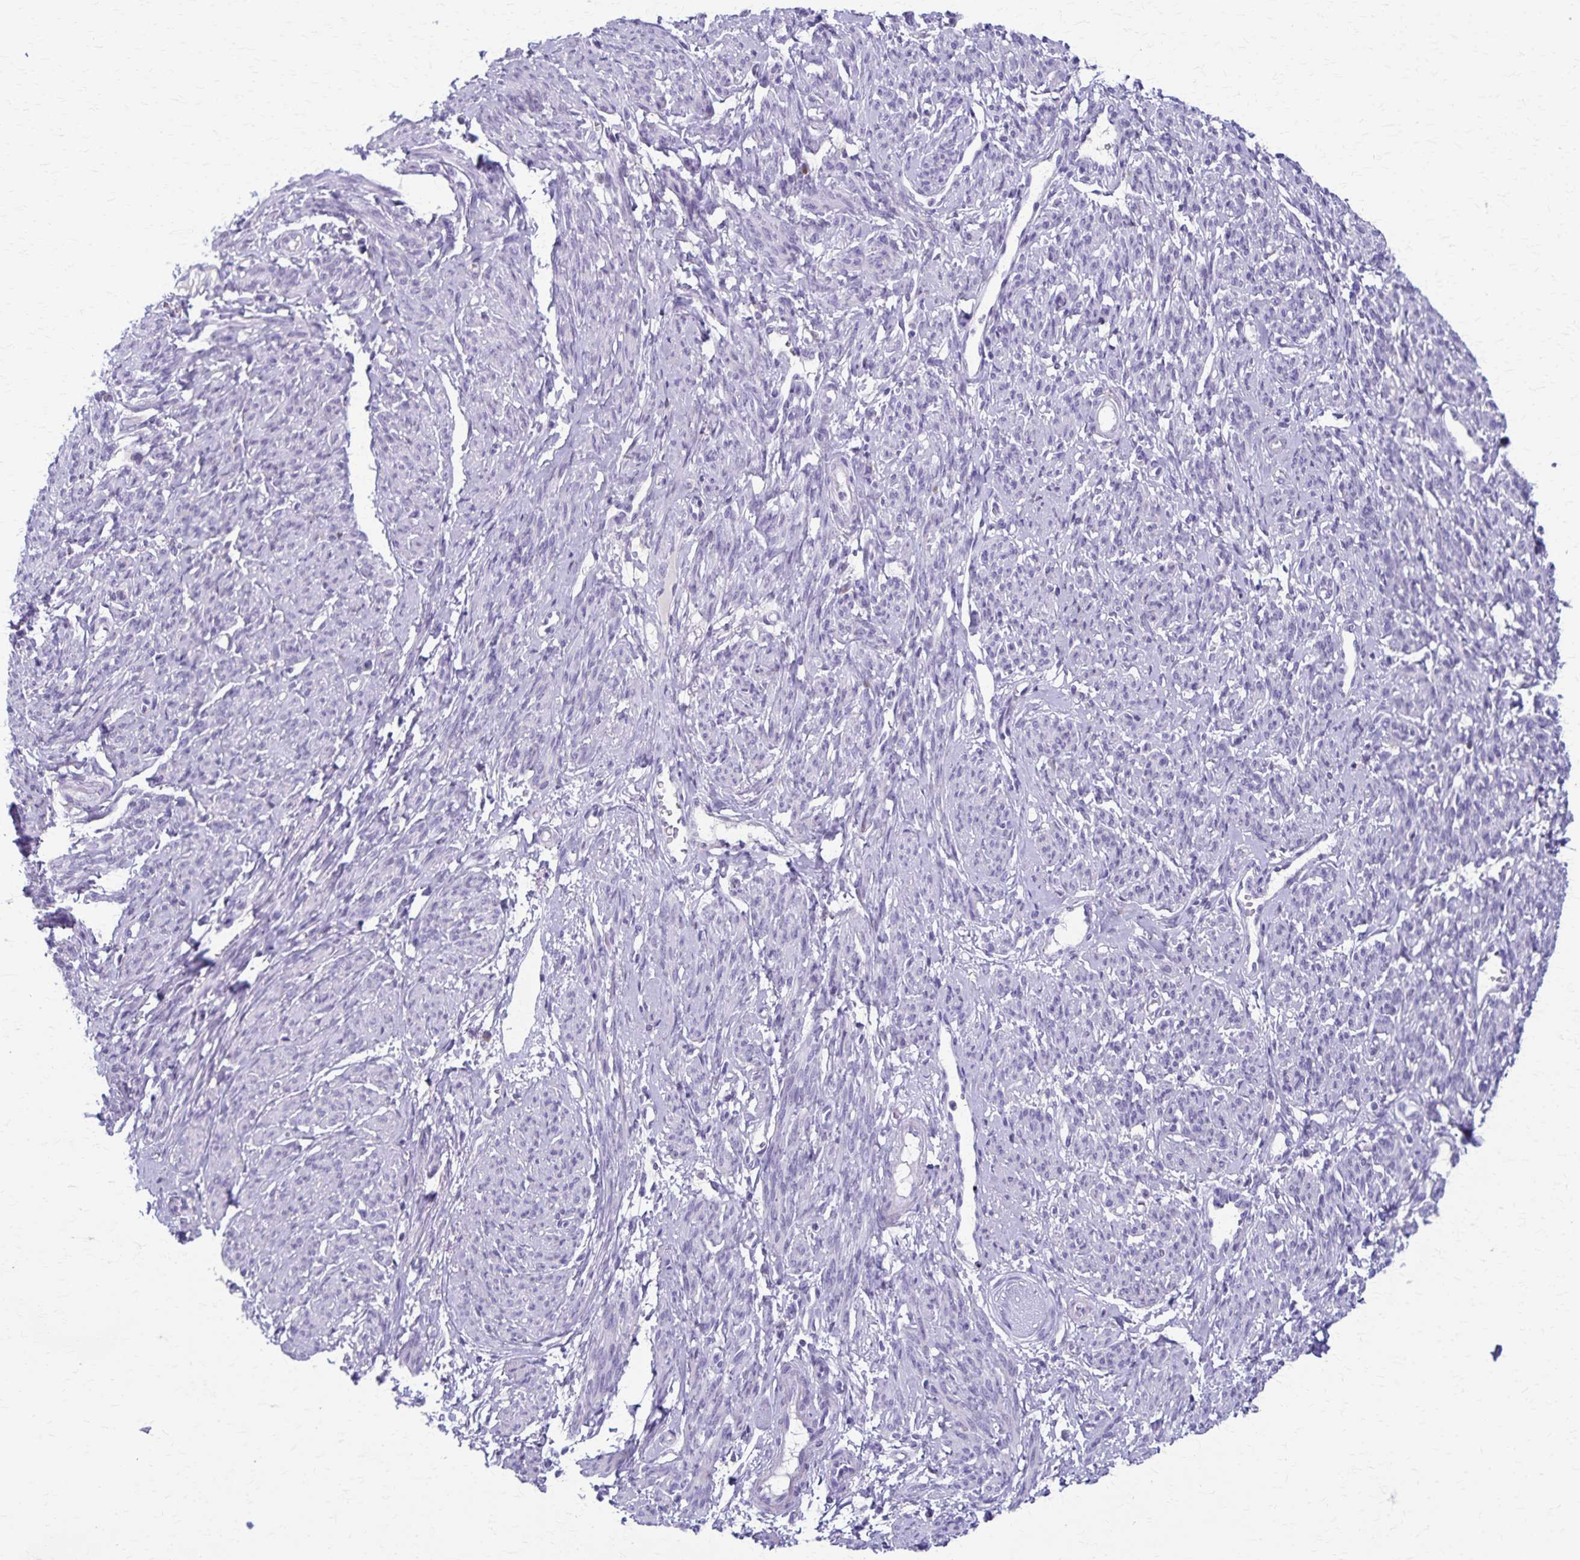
{"staining": {"intensity": "negative", "quantity": "none", "location": "none"}, "tissue": "smooth muscle", "cell_type": "Smooth muscle cells", "image_type": "normal", "snomed": [{"axis": "morphology", "description": "Normal tissue, NOS"}, {"axis": "topography", "description": "Smooth muscle"}], "caption": "Immunohistochemistry of unremarkable human smooth muscle demonstrates no expression in smooth muscle cells. Brightfield microscopy of immunohistochemistry stained with DAB (brown) and hematoxylin (blue), captured at high magnification.", "gene": "TMEM60", "patient": {"sex": "female", "age": 65}}